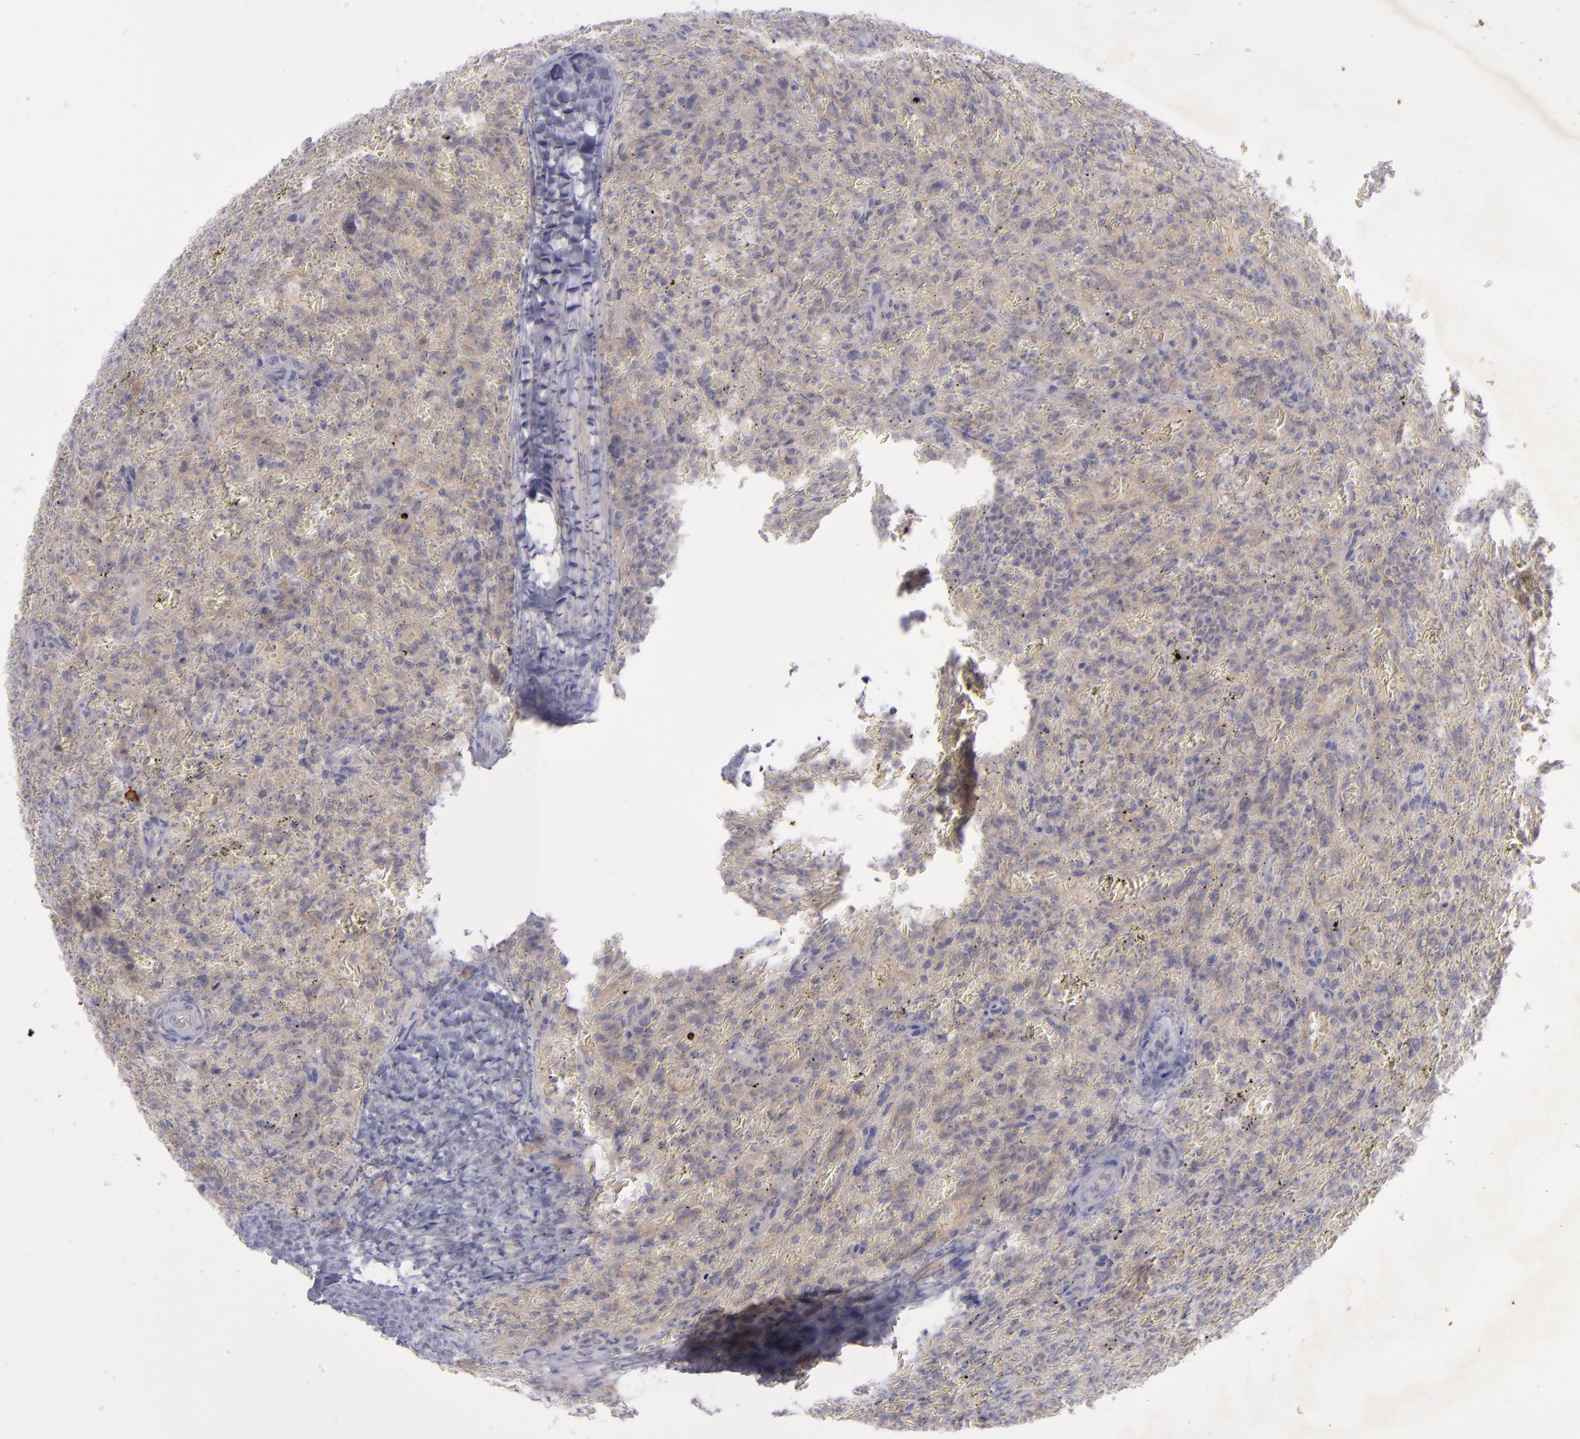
{"staining": {"intensity": "moderate", "quantity": ">75%", "location": "cytoplasmic/membranous"}, "tissue": "lymphoma", "cell_type": "Tumor cells", "image_type": "cancer", "snomed": [{"axis": "morphology", "description": "Malignant lymphoma, non-Hodgkin's type, Low grade"}, {"axis": "topography", "description": "Spleen"}], "caption": "Human low-grade malignant lymphoma, non-Hodgkin's type stained with a brown dye demonstrates moderate cytoplasmic/membranous positive staining in about >75% of tumor cells.", "gene": "EVPL", "patient": {"sex": "female", "age": 64}}